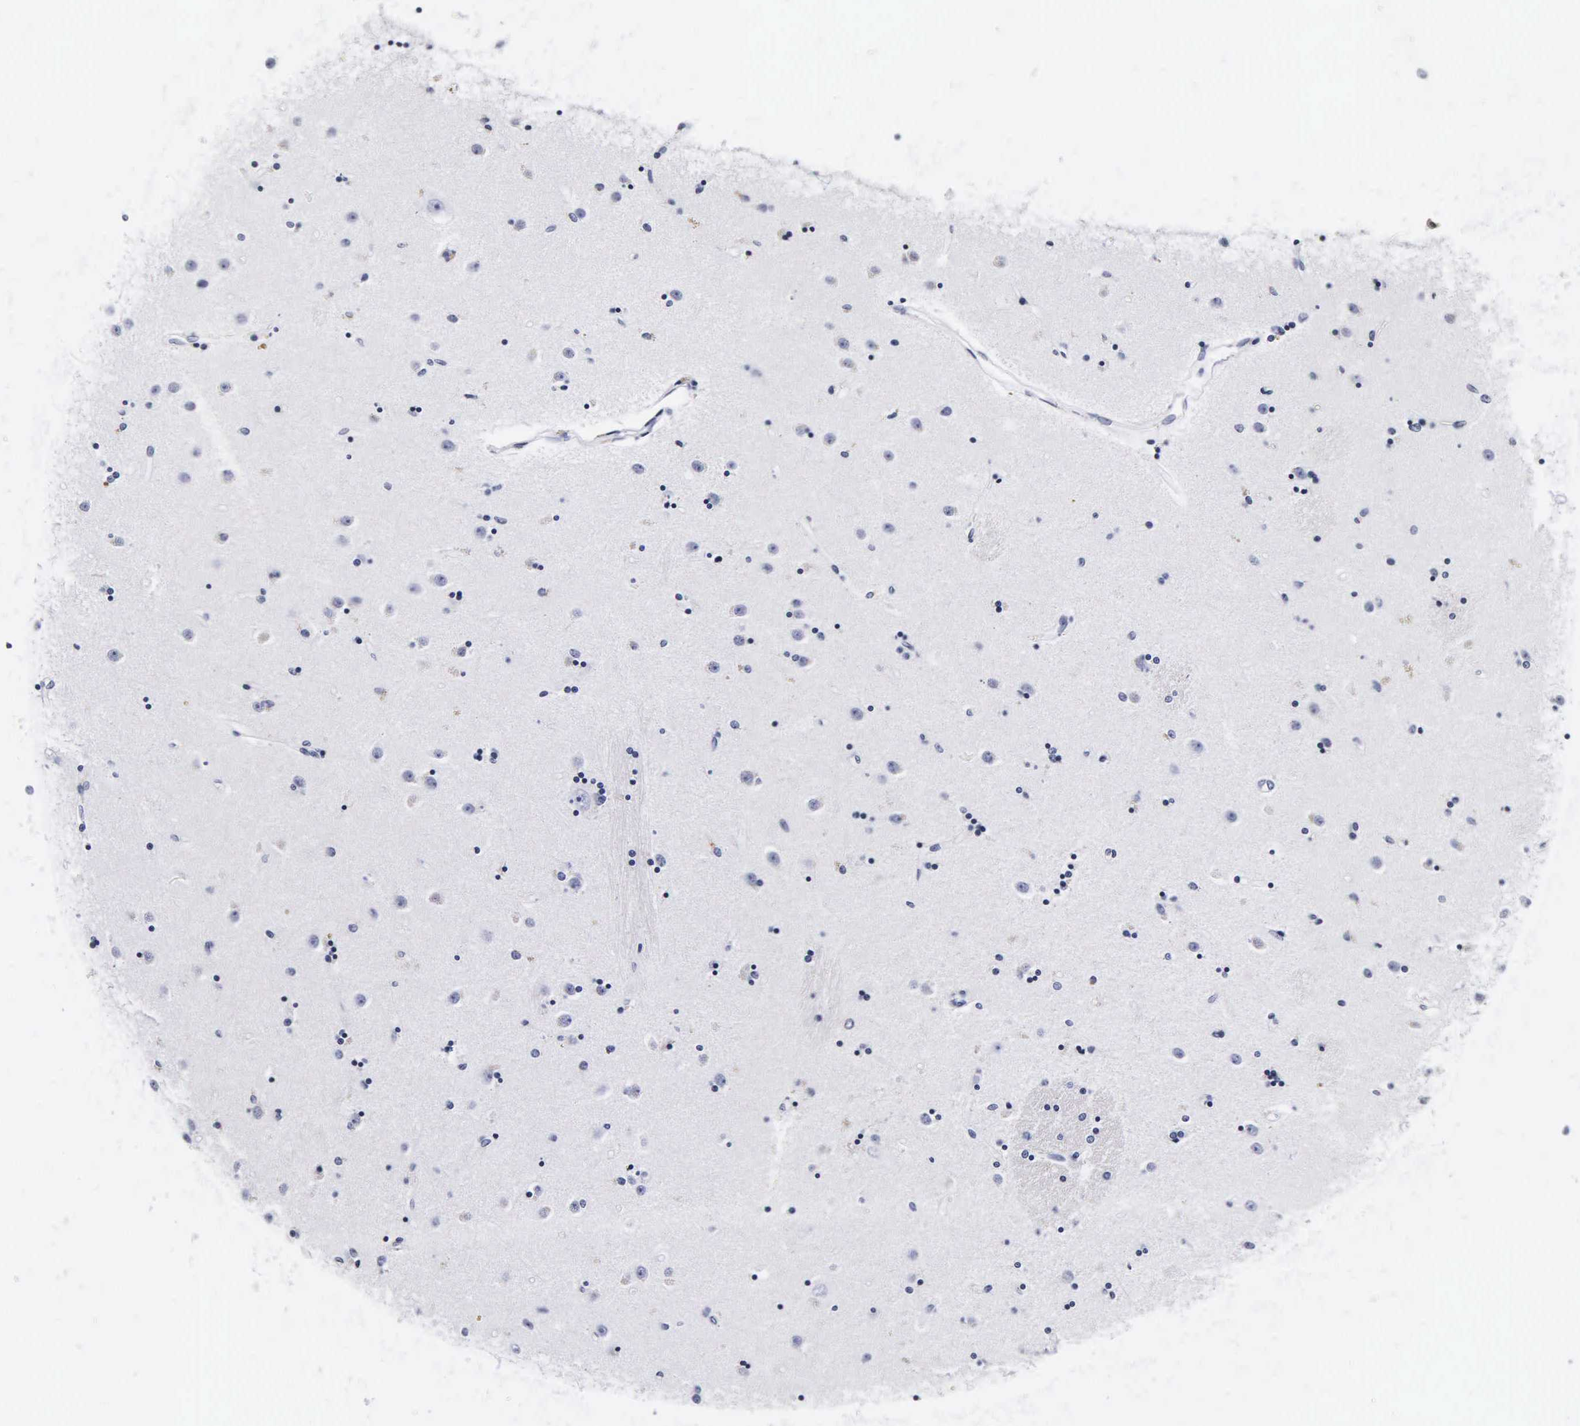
{"staining": {"intensity": "negative", "quantity": "none", "location": "none"}, "tissue": "caudate", "cell_type": "Glial cells", "image_type": "normal", "snomed": [{"axis": "morphology", "description": "Normal tissue, NOS"}, {"axis": "topography", "description": "Lateral ventricle wall"}], "caption": "IHC of benign human caudate demonstrates no positivity in glial cells. Nuclei are stained in blue.", "gene": "KRT18", "patient": {"sex": "female", "age": 54}}